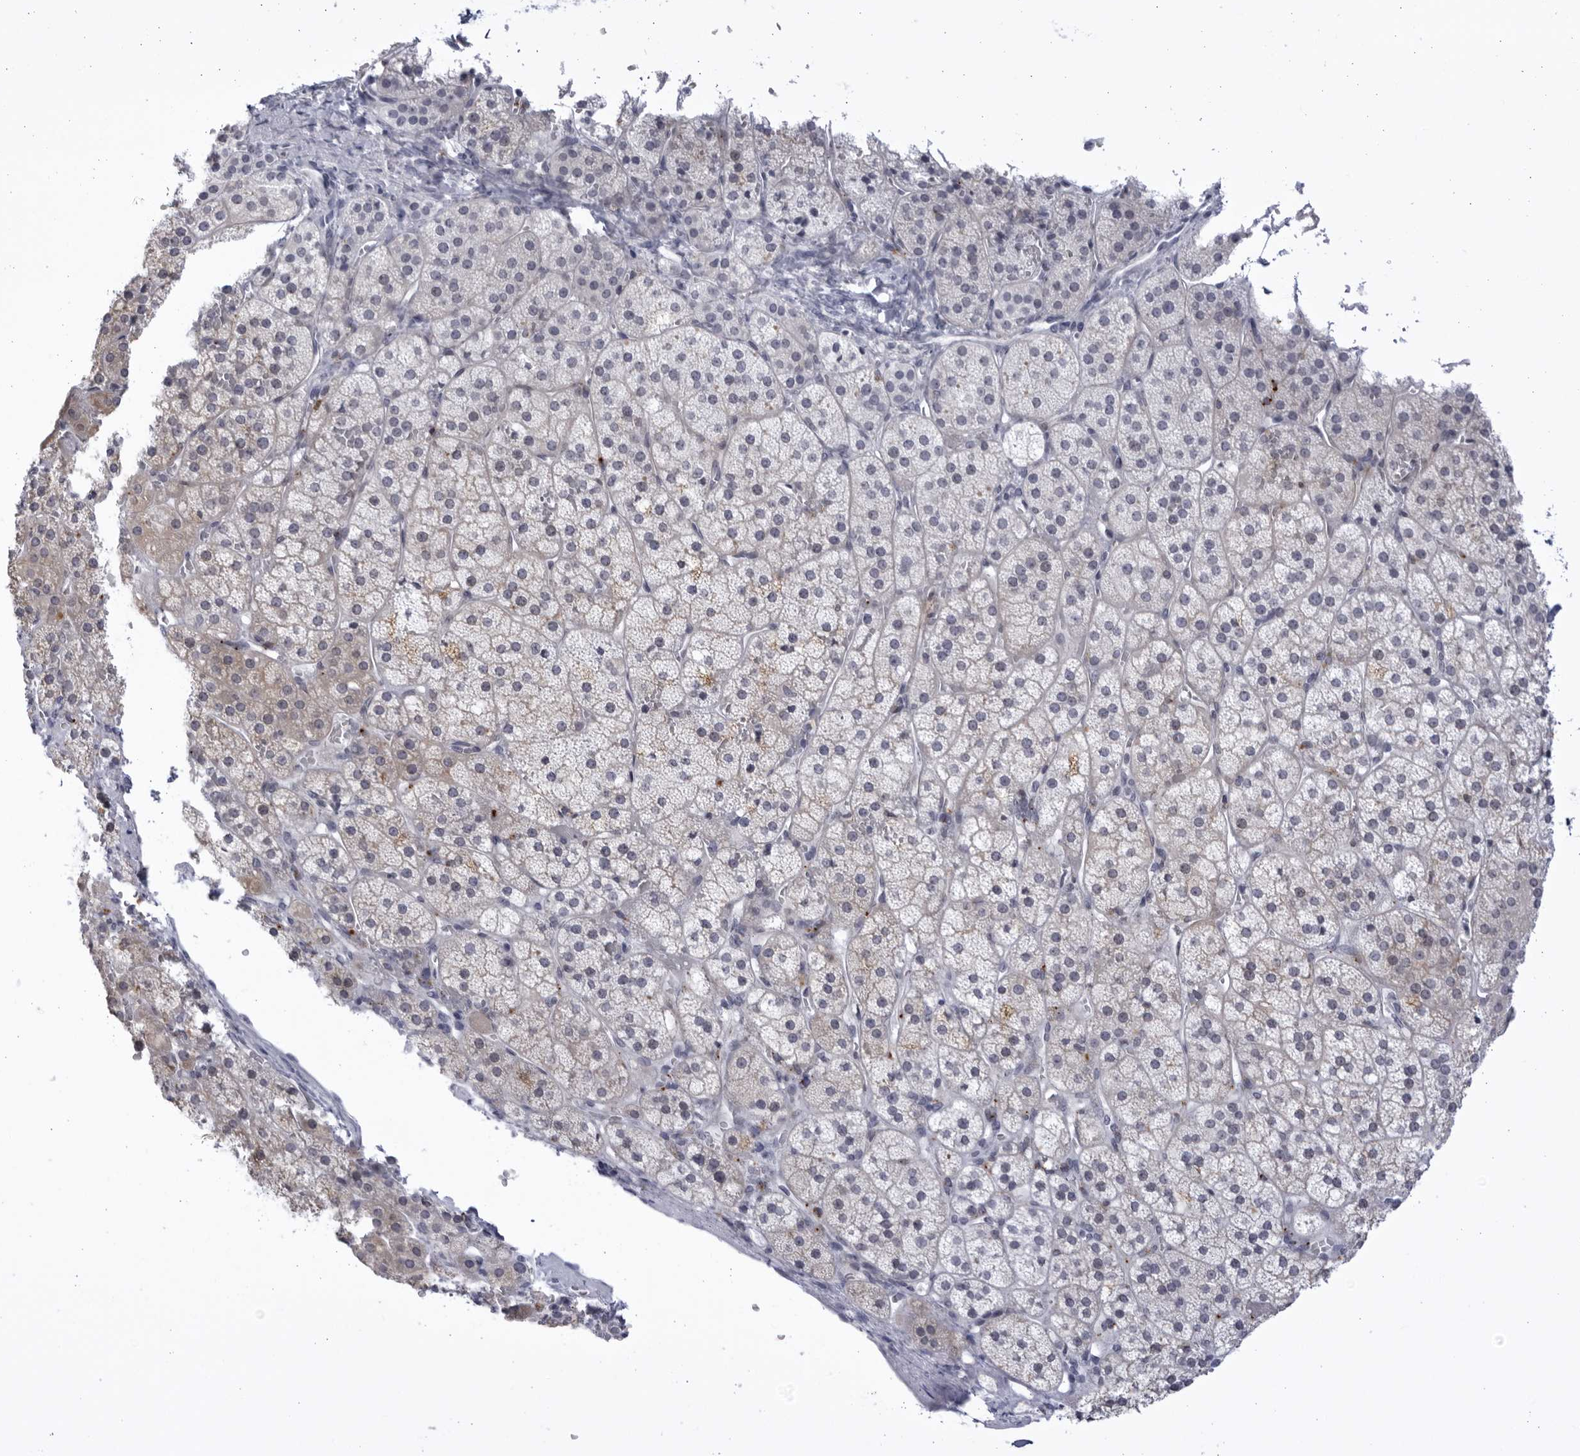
{"staining": {"intensity": "negative", "quantity": "none", "location": "none"}, "tissue": "adrenal gland", "cell_type": "Glandular cells", "image_type": "normal", "snomed": [{"axis": "morphology", "description": "Normal tissue, NOS"}, {"axis": "topography", "description": "Adrenal gland"}], "caption": "The immunohistochemistry image has no significant expression in glandular cells of adrenal gland. (DAB (3,3'-diaminobenzidine) immunohistochemistry, high magnification).", "gene": "CCDC181", "patient": {"sex": "female", "age": 44}}